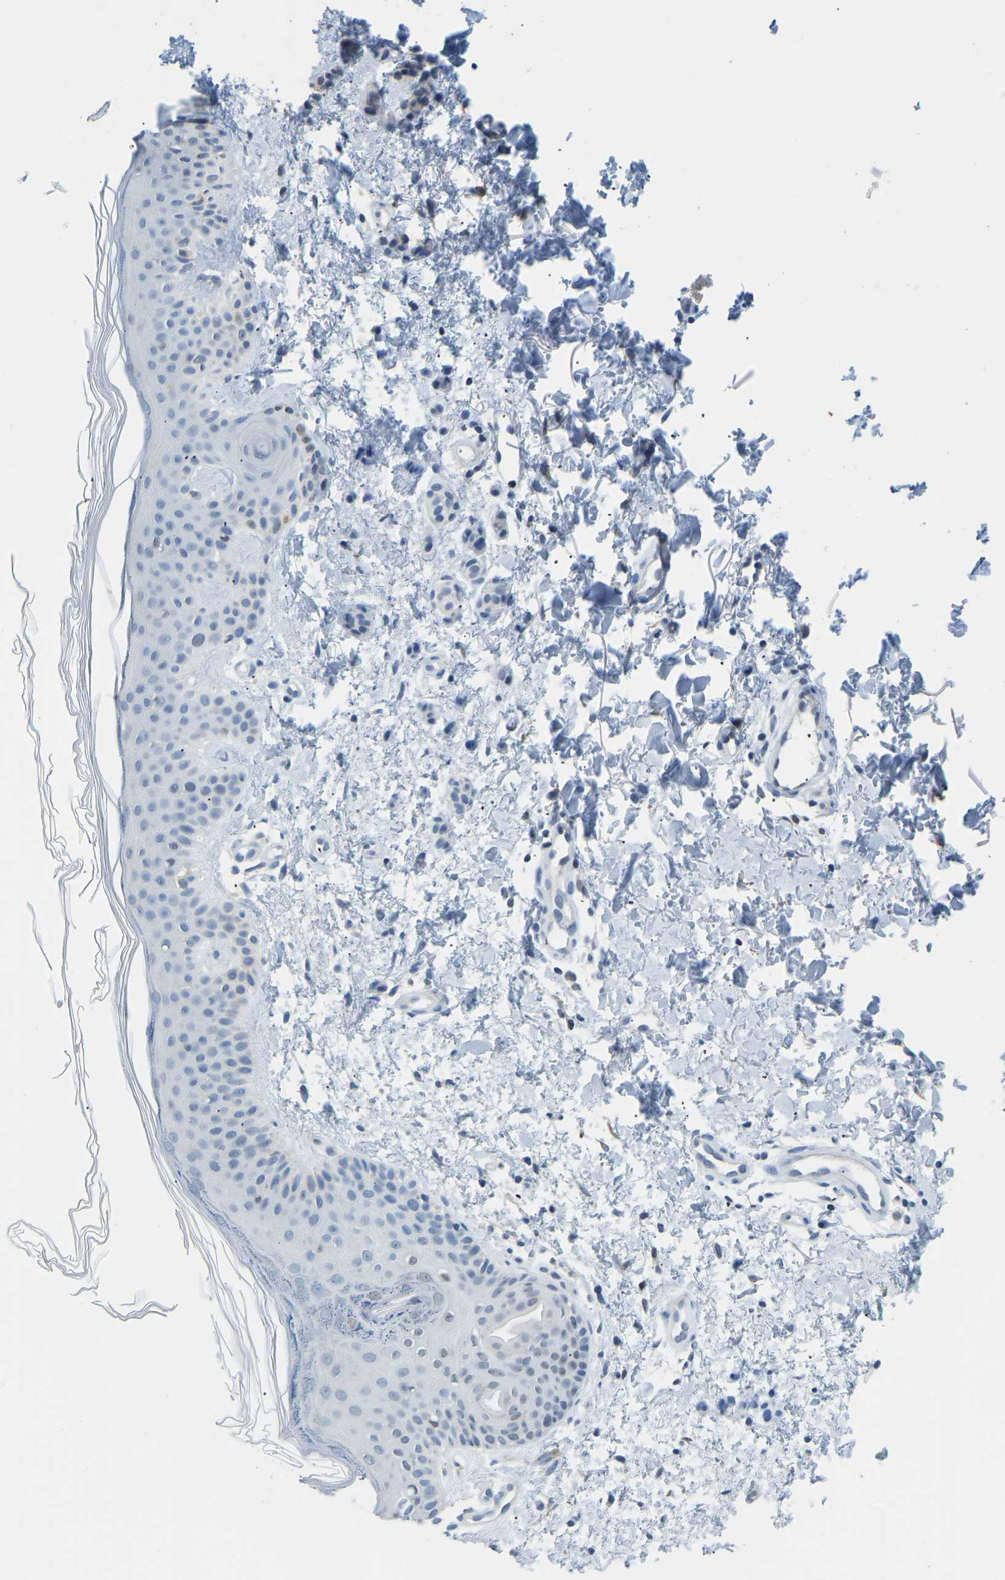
{"staining": {"intensity": "negative", "quantity": "none", "location": "none"}, "tissue": "skin", "cell_type": "Fibroblasts", "image_type": "normal", "snomed": [{"axis": "morphology", "description": "Normal tissue, NOS"}, {"axis": "morphology", "description": "Malignant melanoma, NOS"}, {"axis": "topography", "description": "Skin"}], "caption": "This is a photomicrograph of IHC staining of unremarkable skin, which shows no positivity in fibroblasts.", "gene": "VRK1", "patient": {"sex": "male", "age": 83}}